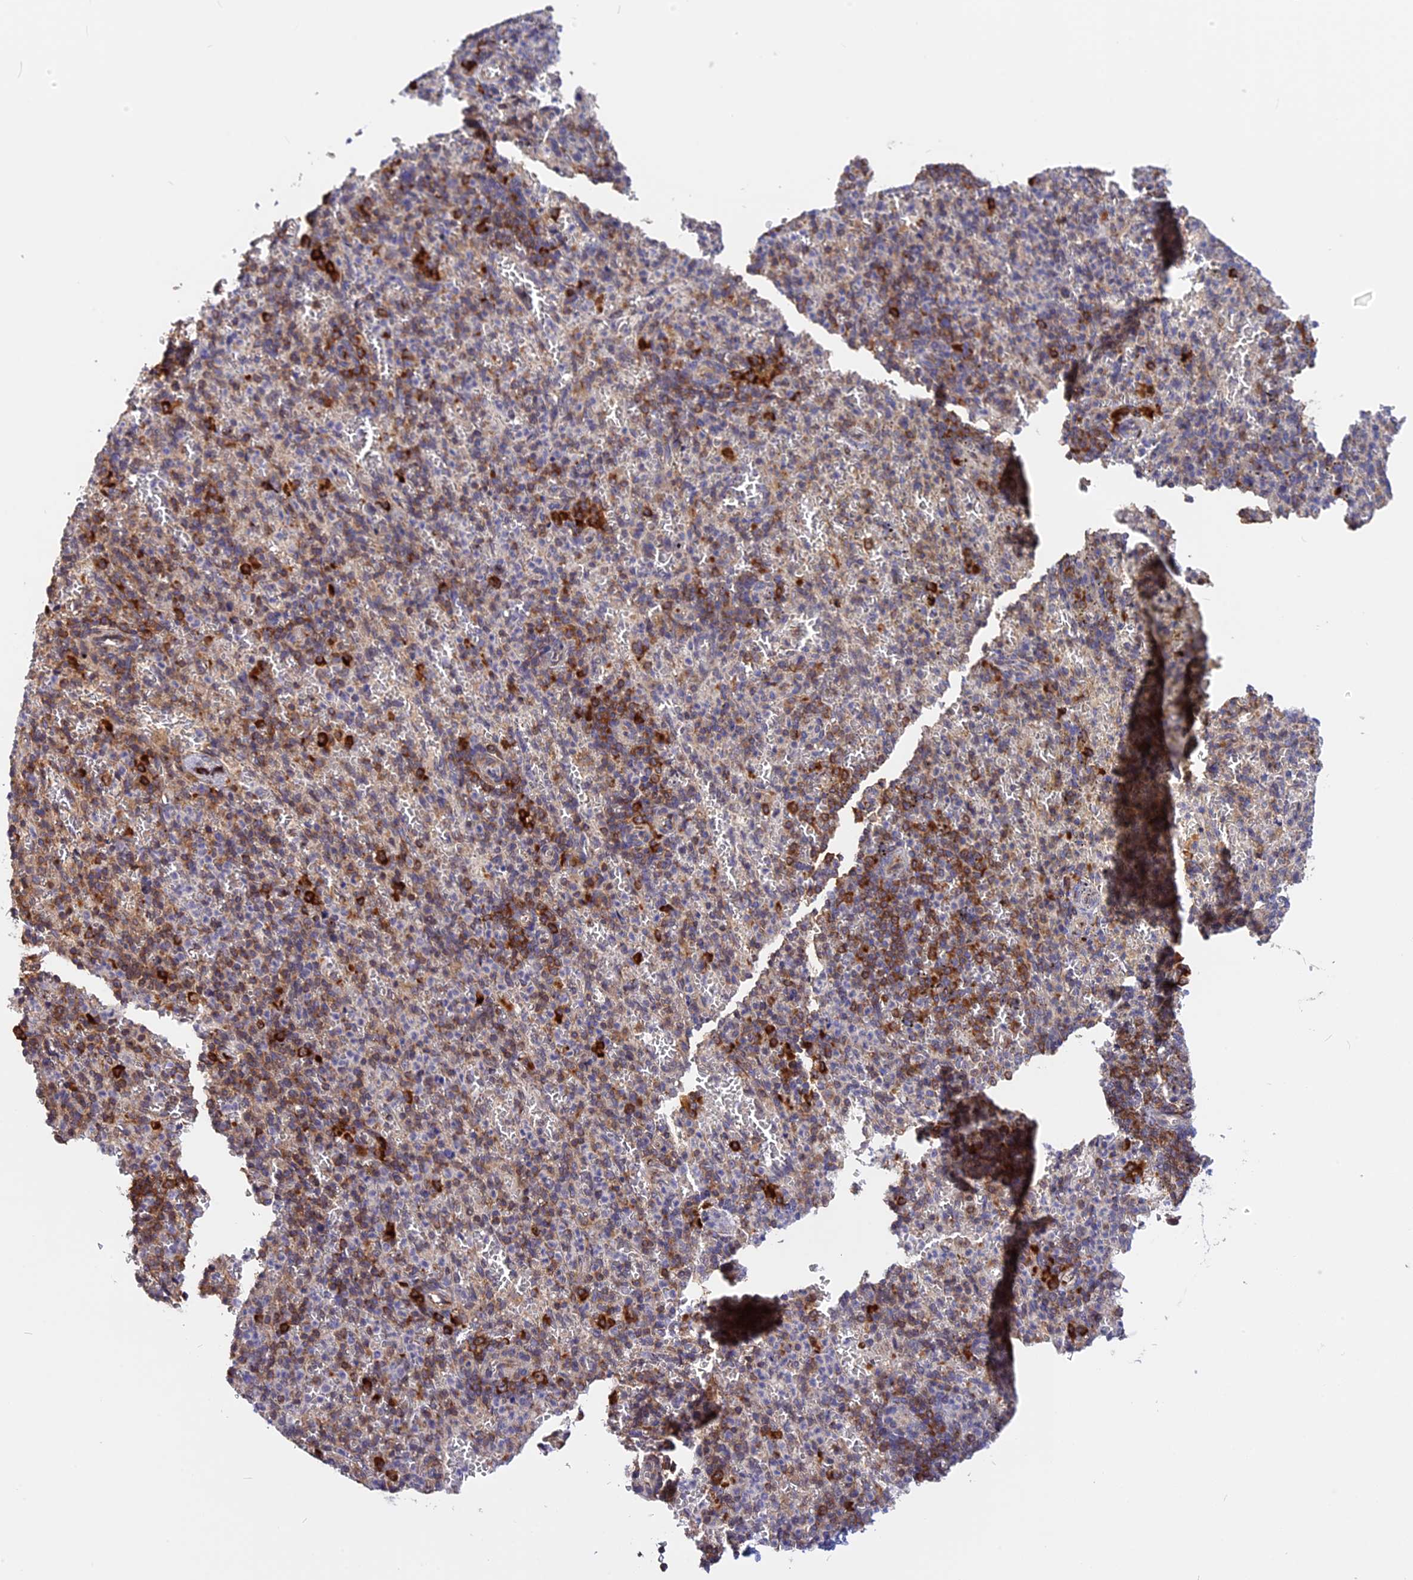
{"staining": {"intensity": "moderate", "quantity": "<25%", "location": "cytoplasmic/membranous"}, "tissue": "spleen", "cell_type": "Cells in red pulp", "image_type": "normal", "snomed": [{"axis": "morphology", "description": "Normal tissue, NOS"}, {"axis": "topography", "description": "Spleen"}], "caption": "Spleen stained with immunohistochemistry displays moderate cytoplasmic/membranous expression in approximately <25% of cells in red pulp. (DAB IHC, brown staining for protein, blue staining for nuclei).", "gene": "GNPTAB", "patient": {"sex": "female", "age": 74}}